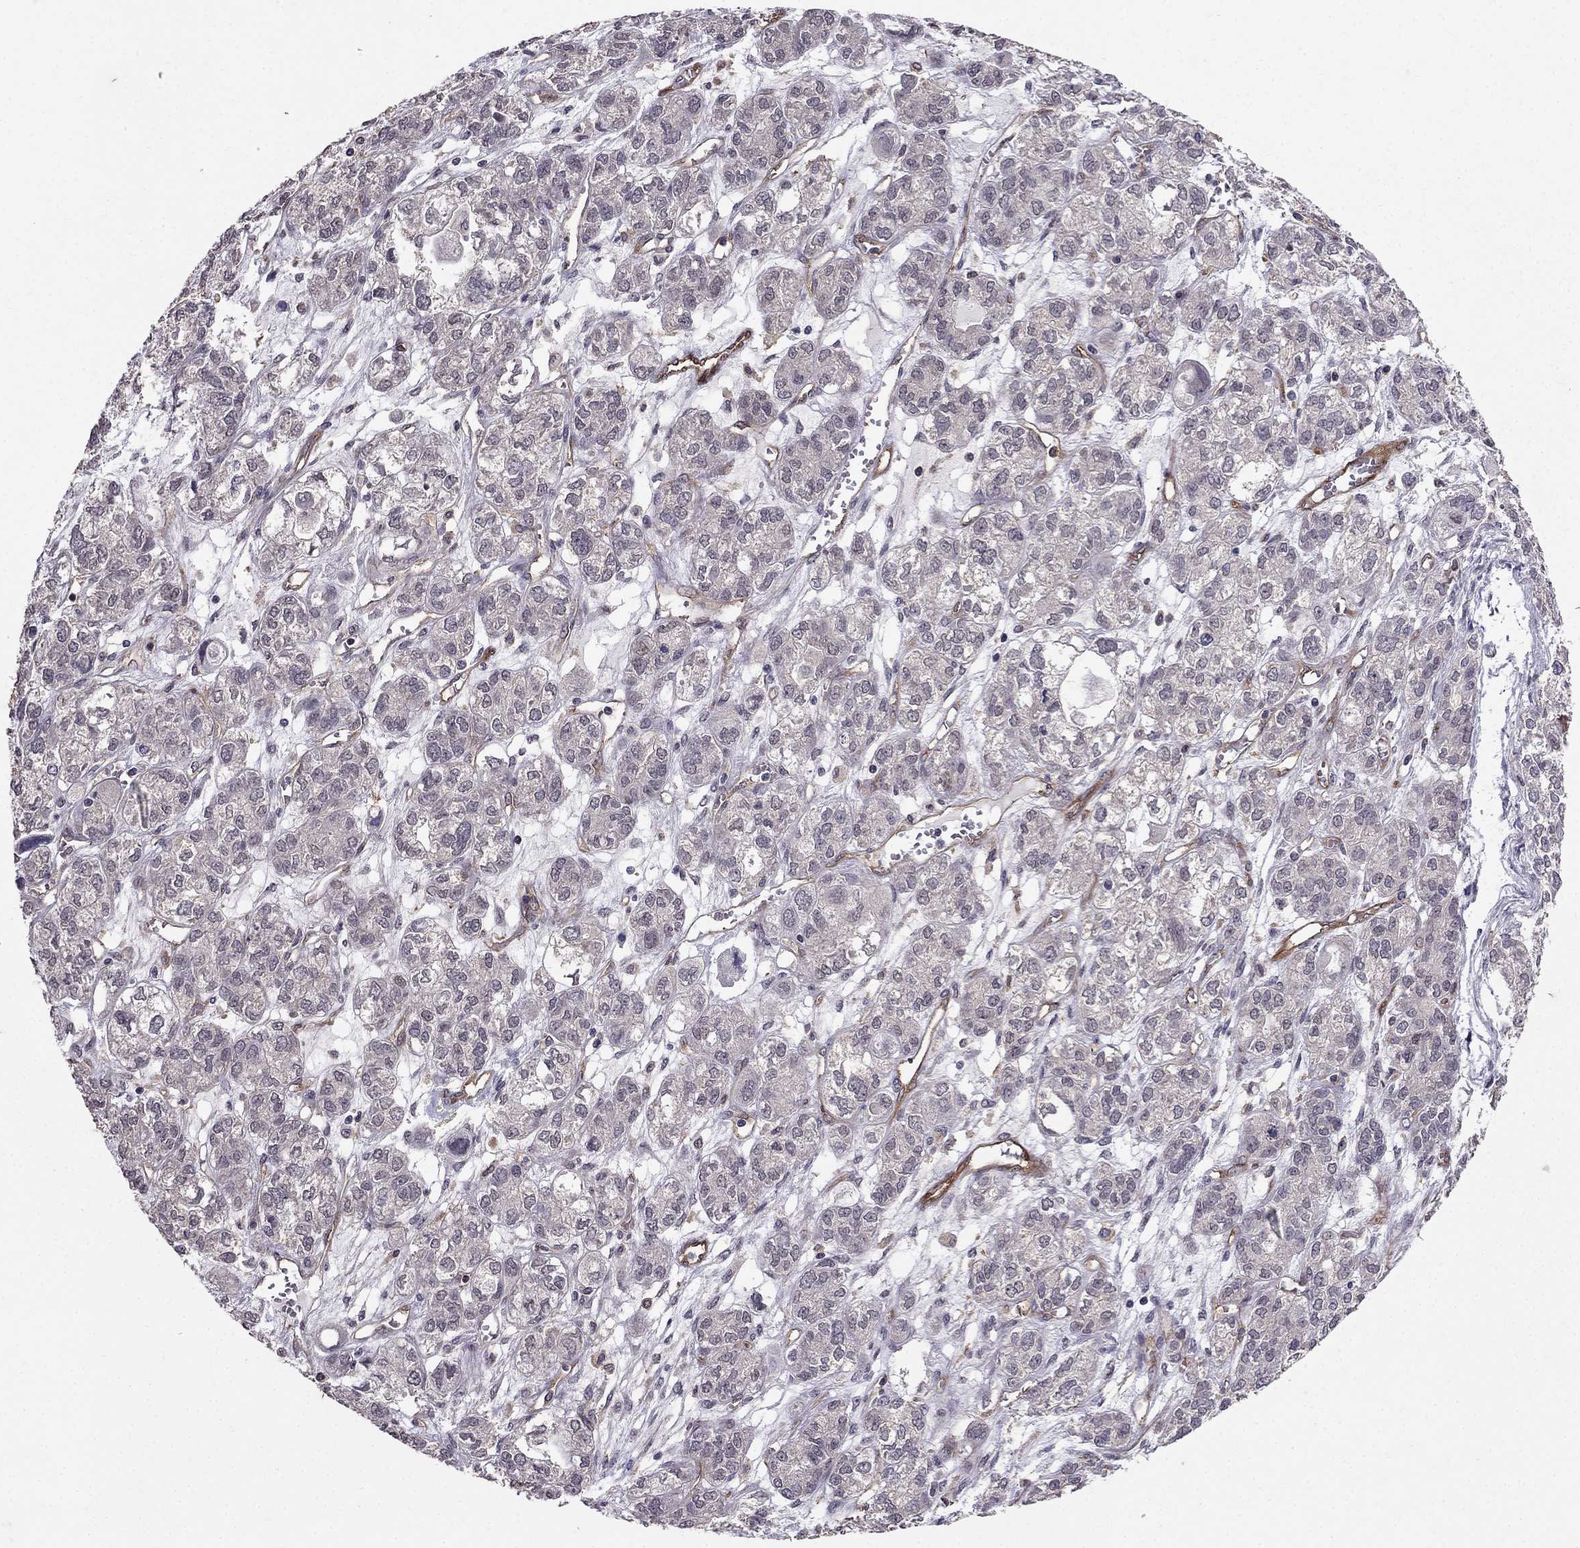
{"staining": {"intensity": "negative", "quantity": "none", "location": "none"}, "tissue": "ovarian cancer", "cell_type": "Tumor cells", "image_type": "cancer", "snomed": [{"axis": "morphology", "description": "Carcinoma, endometroid"}, {"axis": "topography", "description": "Ovary"}], "caption": "Tumor cells are negative for protein expression in human ovarian cancer (endometroid carcinoma).", "gene": "RASIP1", "patient": {"sex": "female", "age": 64}}